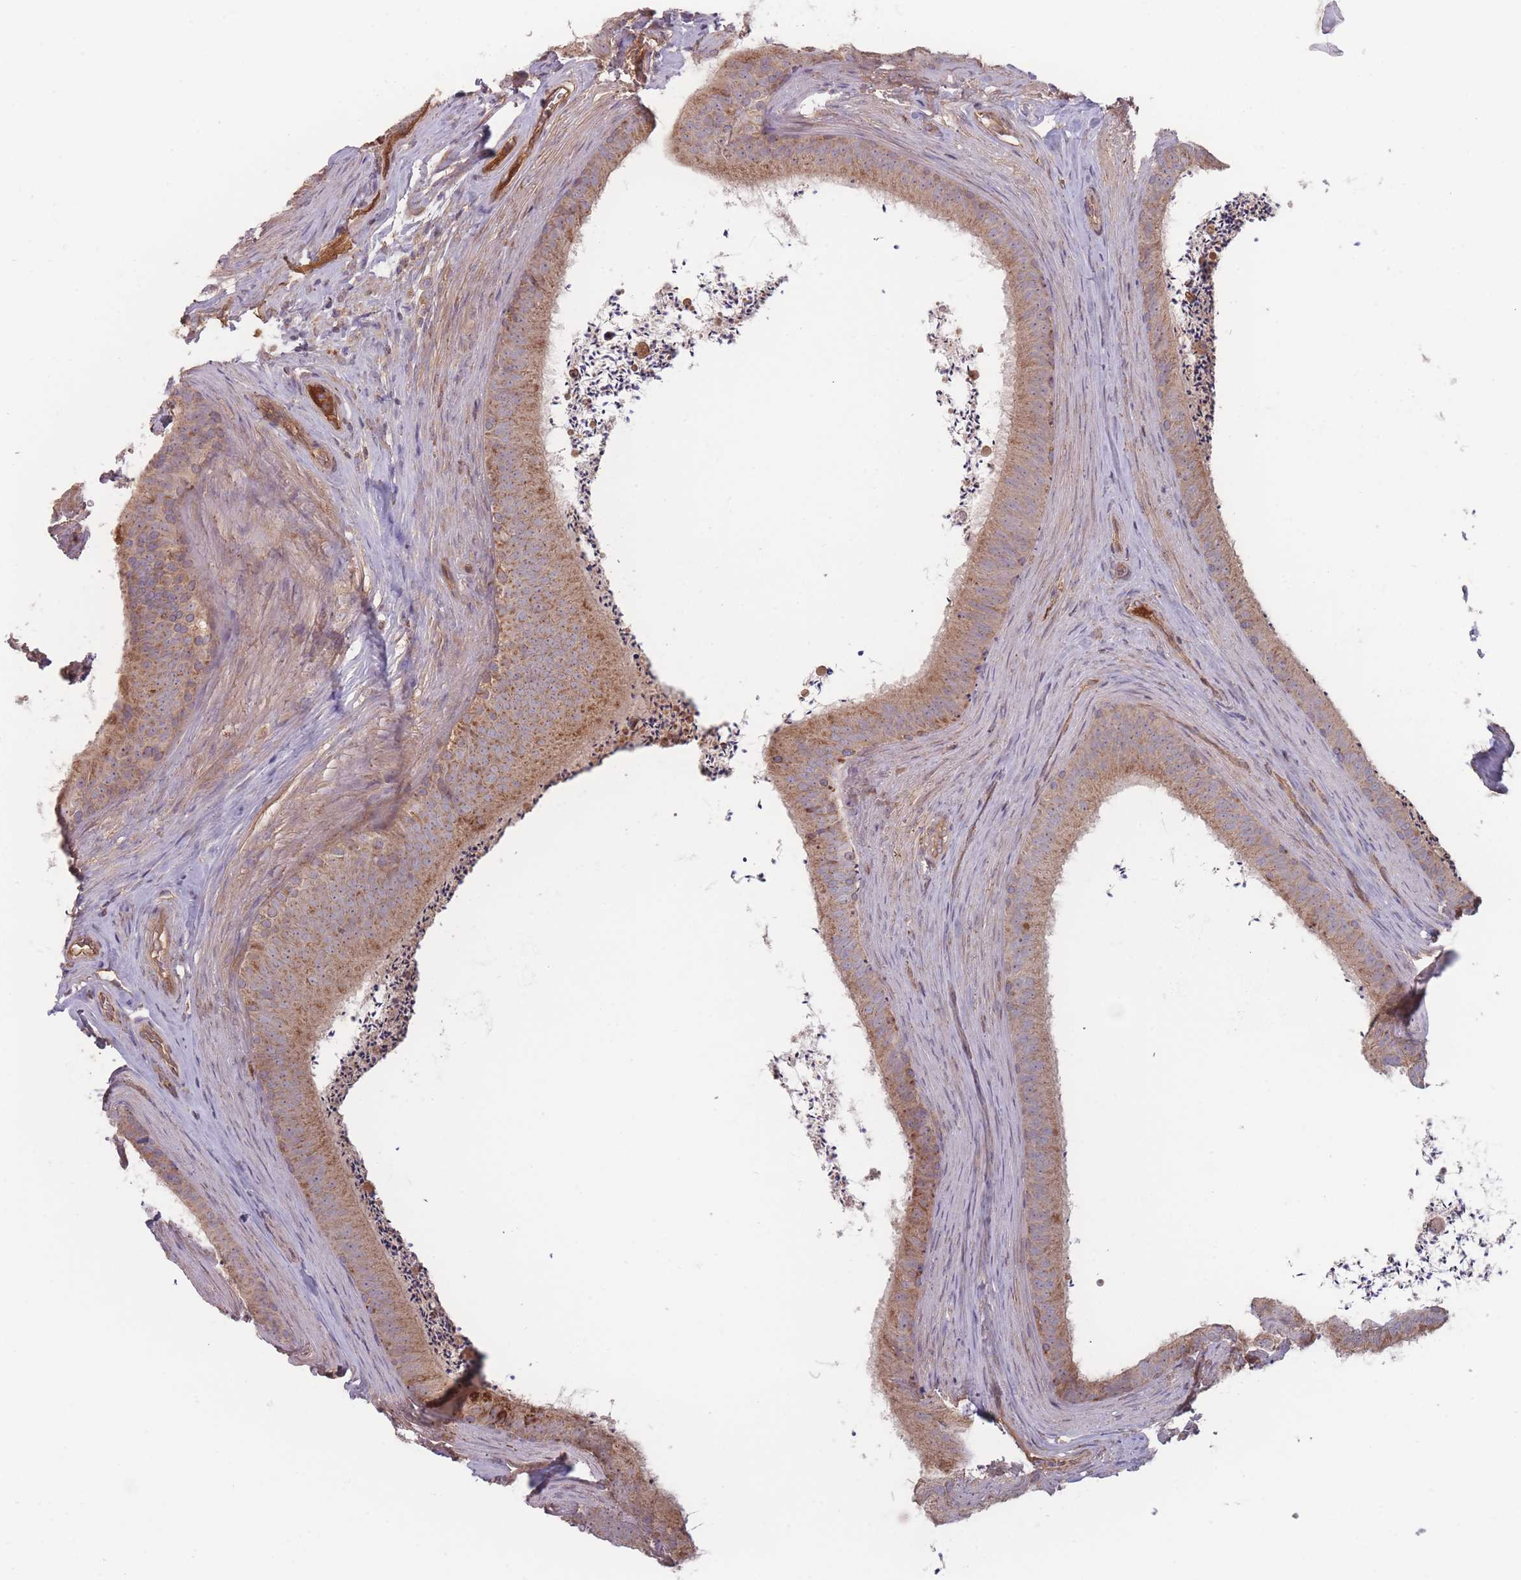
{"staining": {"intensity": "moderate", "quantity": ">75%", "location": "cytoplasmic/membranous"}, "tissue": "epididymis", "cell_type": "Glandular cells", "image_type": "normal", "snomed": [{"axis": "morphology", "description": "Normal tissue, NOS"}, {"axis": "topography", "description": "Testis"}, {"axis": "topography", "description": "Epididymis"}], "caption": "Immunohistochemical staining of normal epididymis shows medium levels of moderate cytoplasmic/membranous positivity in approximately >75% of glandular cells.", "gene": "ATP5MGL", "patient": {"sex": "male", "age": 41}}